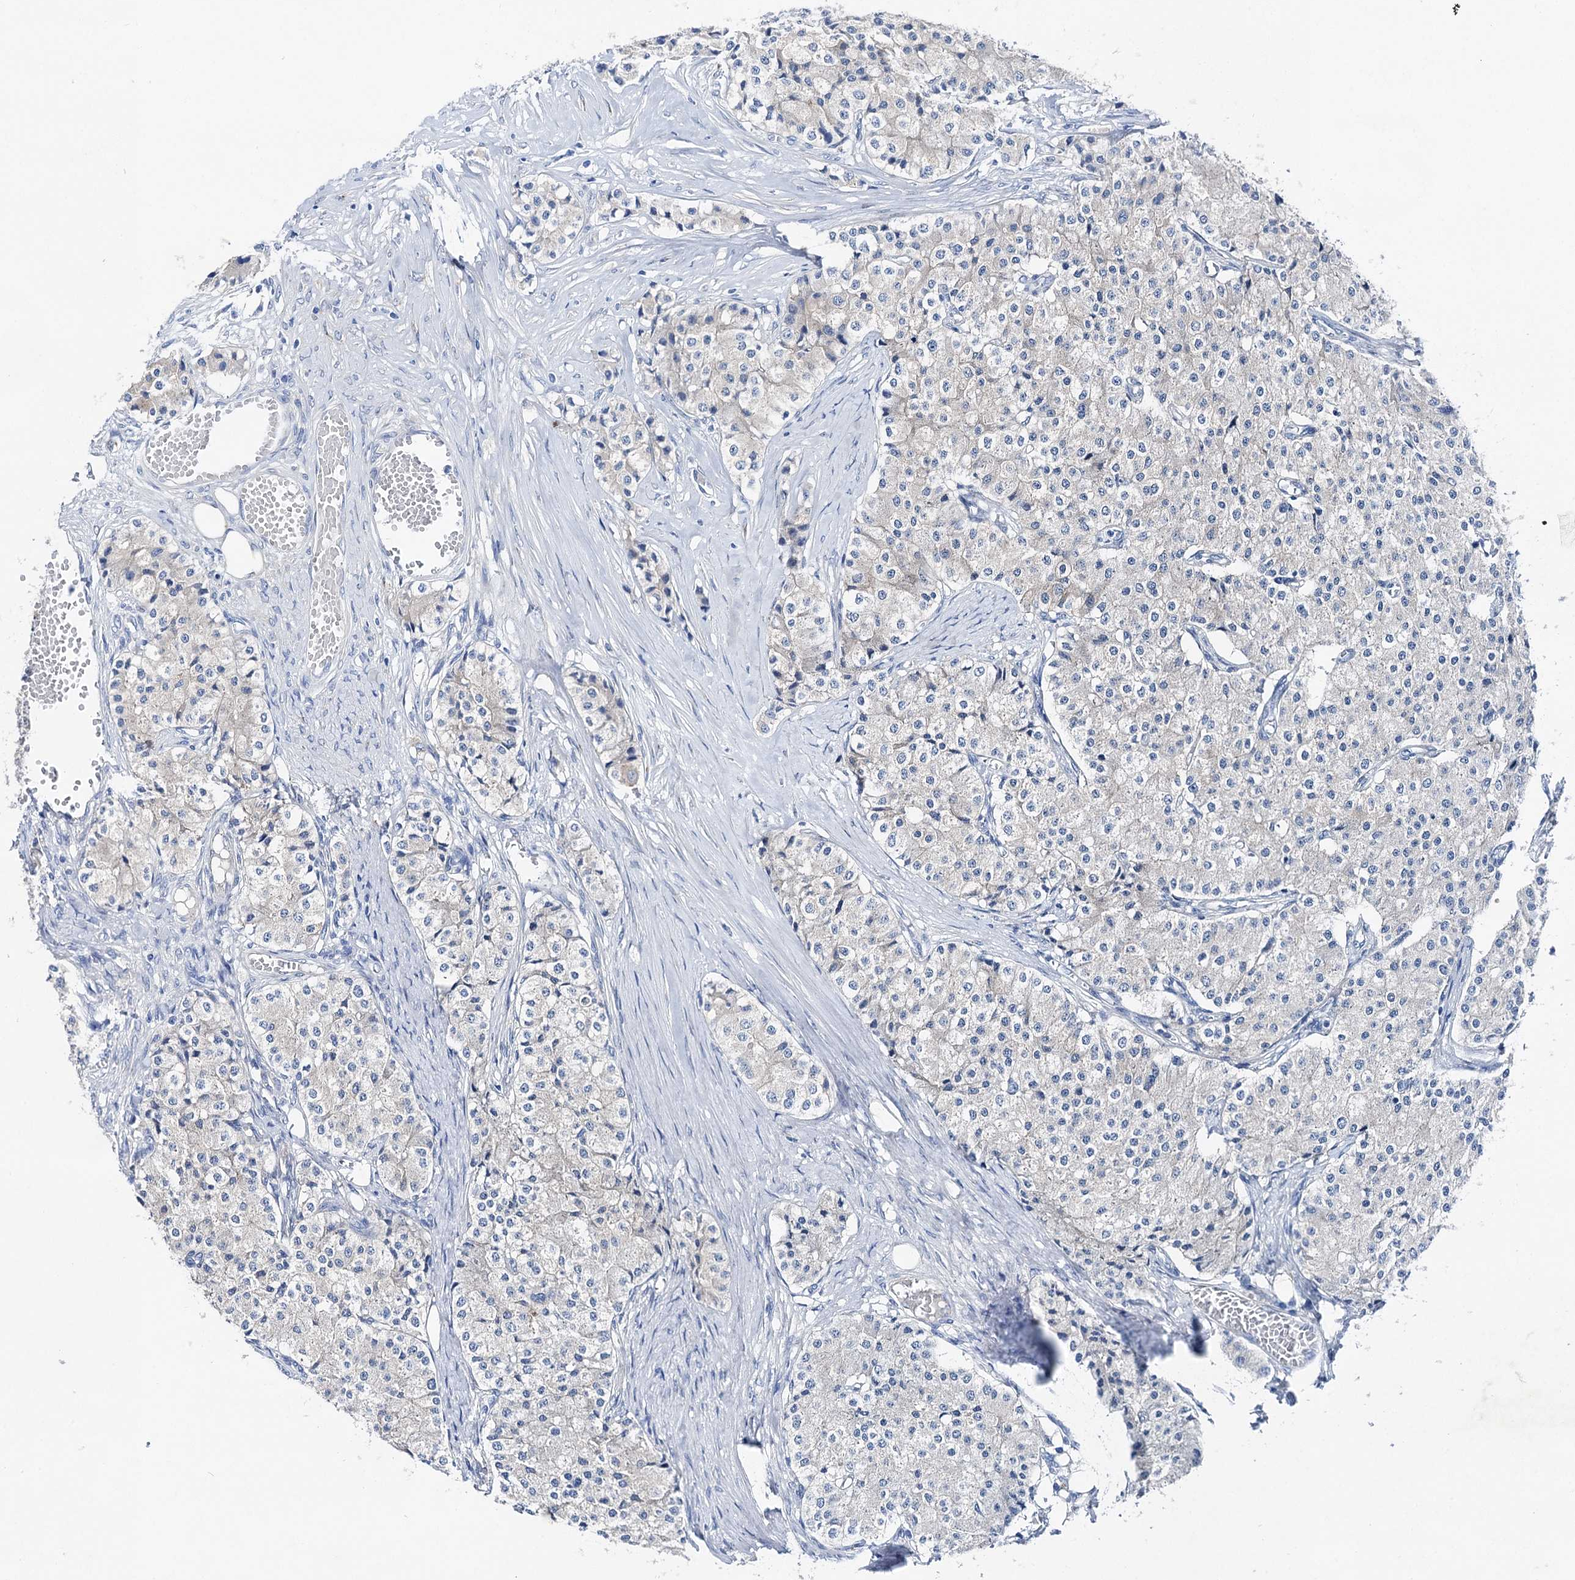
{"staining": {"intensity": "negative", "quantity": "none", "location": "none"}, "tissue": "carcinoid", "cell_type": "Tumor cells", "image_type": "cancer", "snomed": [{"axis": "morphology", "description": "Carcinoid, malignant, NOS"}, {"axis": "topography", "description": "Colon"}], "caption": "This is an immunohistochemistry (IHC) image of carcinoid (malignant). There is no staining in tumor cells.", "gene": "SHROOM1", "patient": {"sex": "female", "age": 52}}